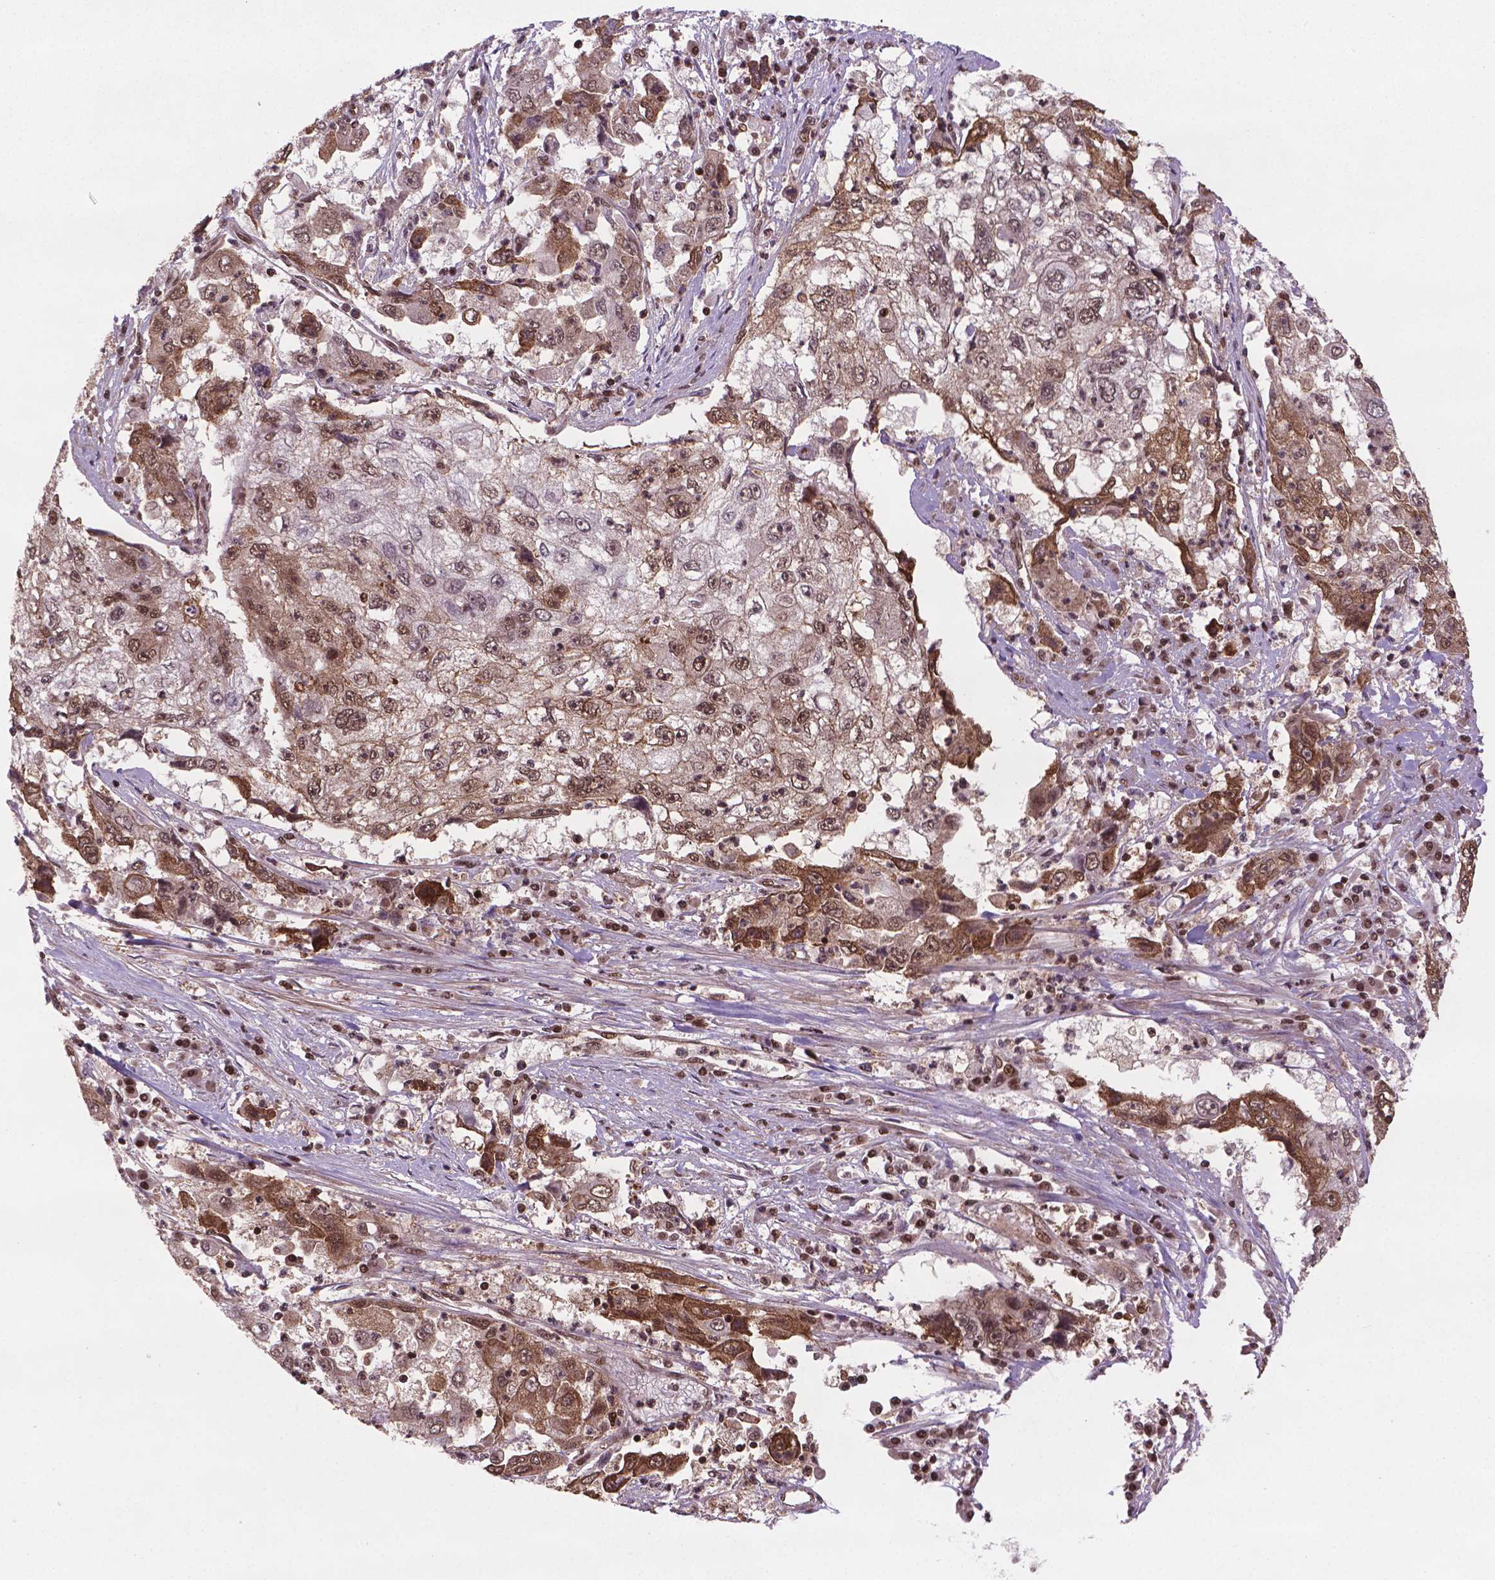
{"staining": {"intensity": "moderate", "quantity": ">75%", "location": "cytoplasmic/membranous,nuclear"}, "tissue": "cervical cancer", "cell_type": "Tumor cells", "image_type": "cancer", "snomed": [{"axis": "morphology", "description": "Squamous cell carcinoma, NOS"}, {"axis": "topography", "description": "Cervix"}], "caption": "The image shows staining of cervical cancer (squamous cell carcinoma), revealing moderate cytoplasmic/membranous and nuclear protein expression (brown color) within tumor cells. The staining is performed using DAB (3,3'-diaminobenzidine) brown chromogen to label protein expression. The nuclei are counter-stained blue using hematoxylin.", "gene": "SIRT6", "patient": {"sex": "female", "age": 36}}